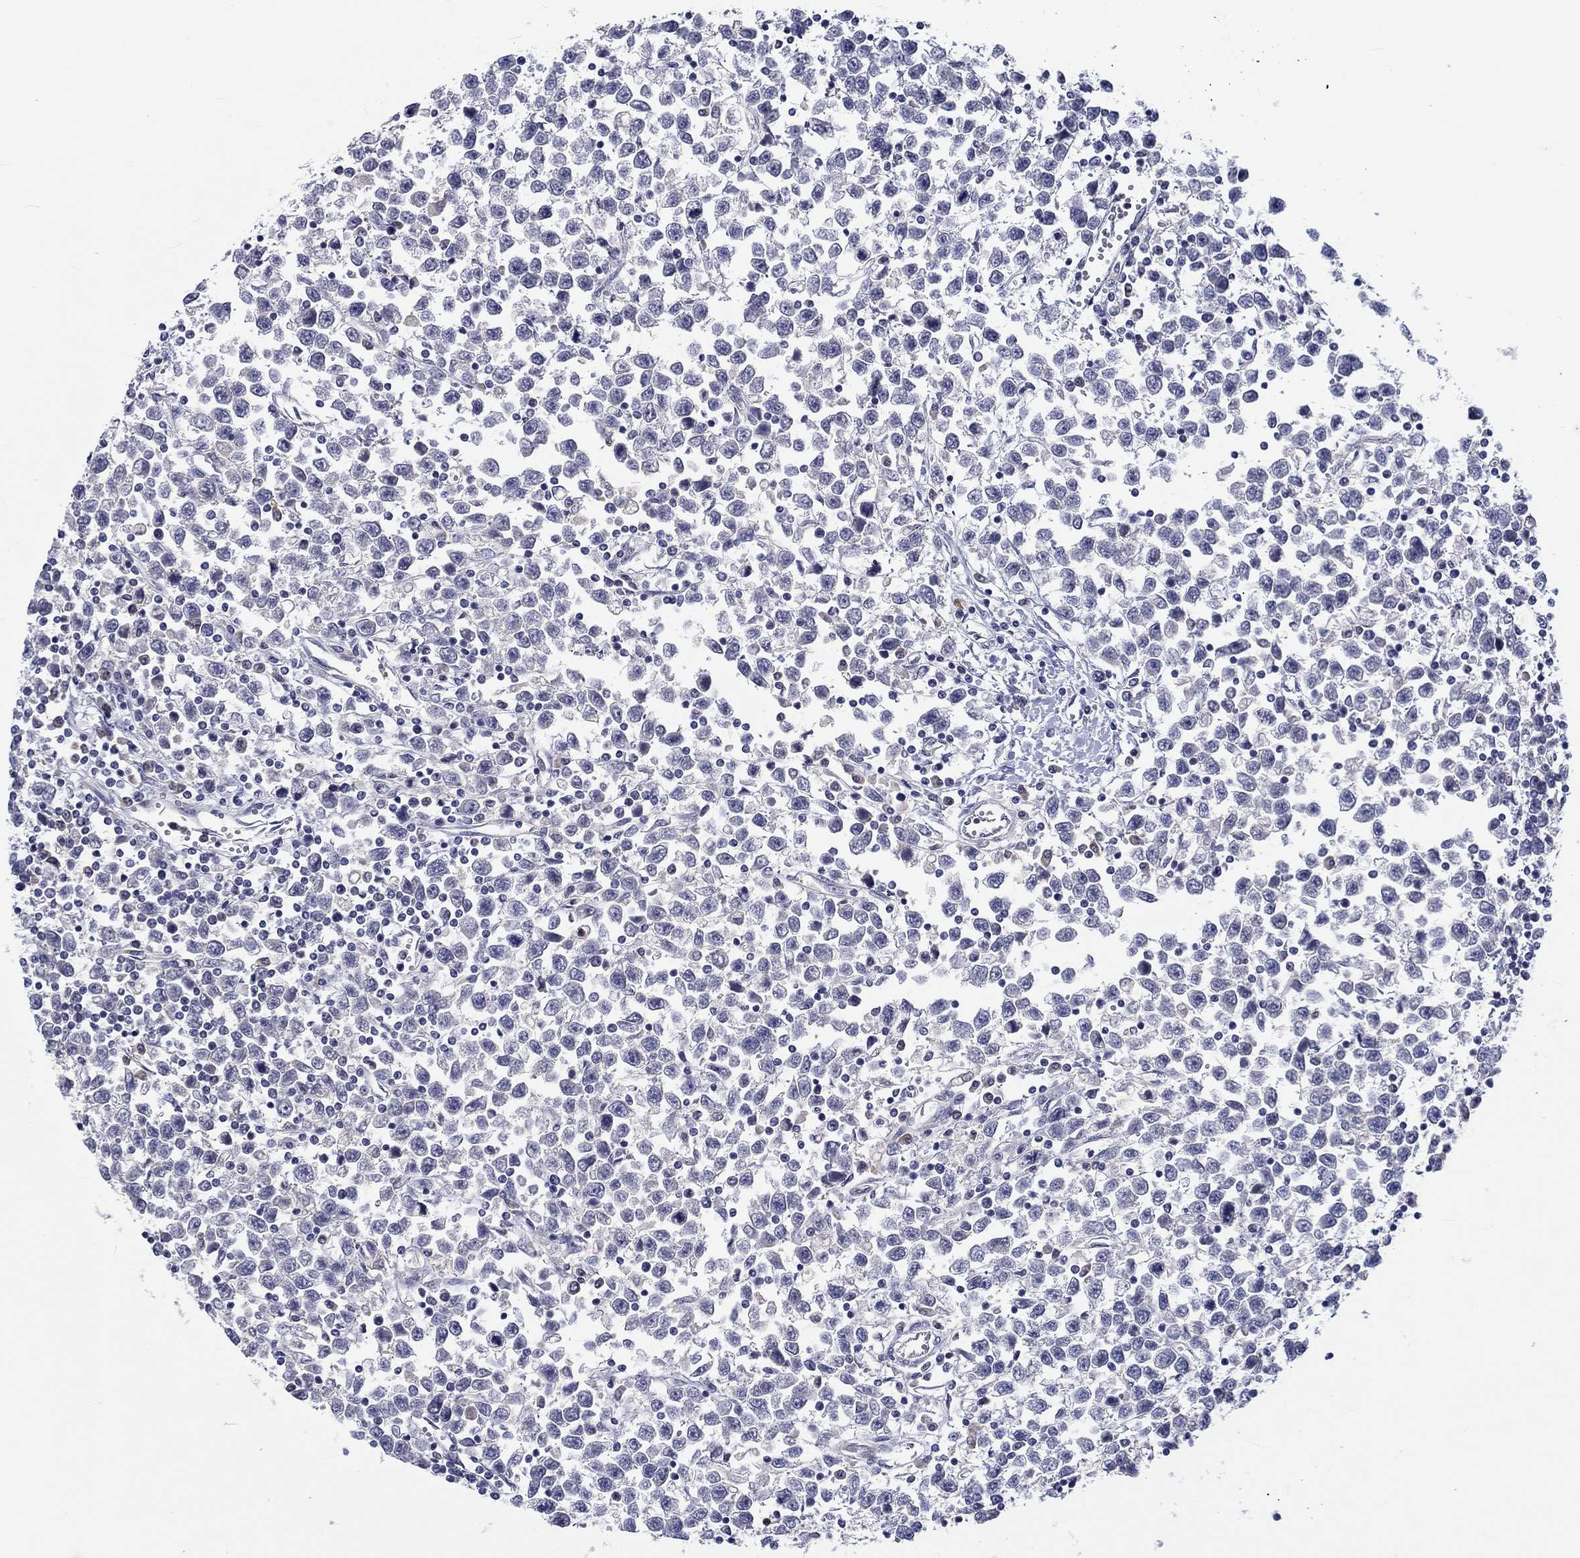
{"staining": {"intensity": "negative", "quantity": "none", "location": "none"}, "tissue": "testis cancer", "cell_type": "Tumor cells", "image_type": "cancer", "snomed": [{"axis": "morphology", "description": "Seminoma, NOS"}, {"axis": "topography", "description": "Testis"}], "caption": "Tumor cells show no significant staining in testis seminoma. (IHC, brightfield microscopy, high magnification).", "gene": "ABCG4", "patient": {"sex": "male", "age": 34}}